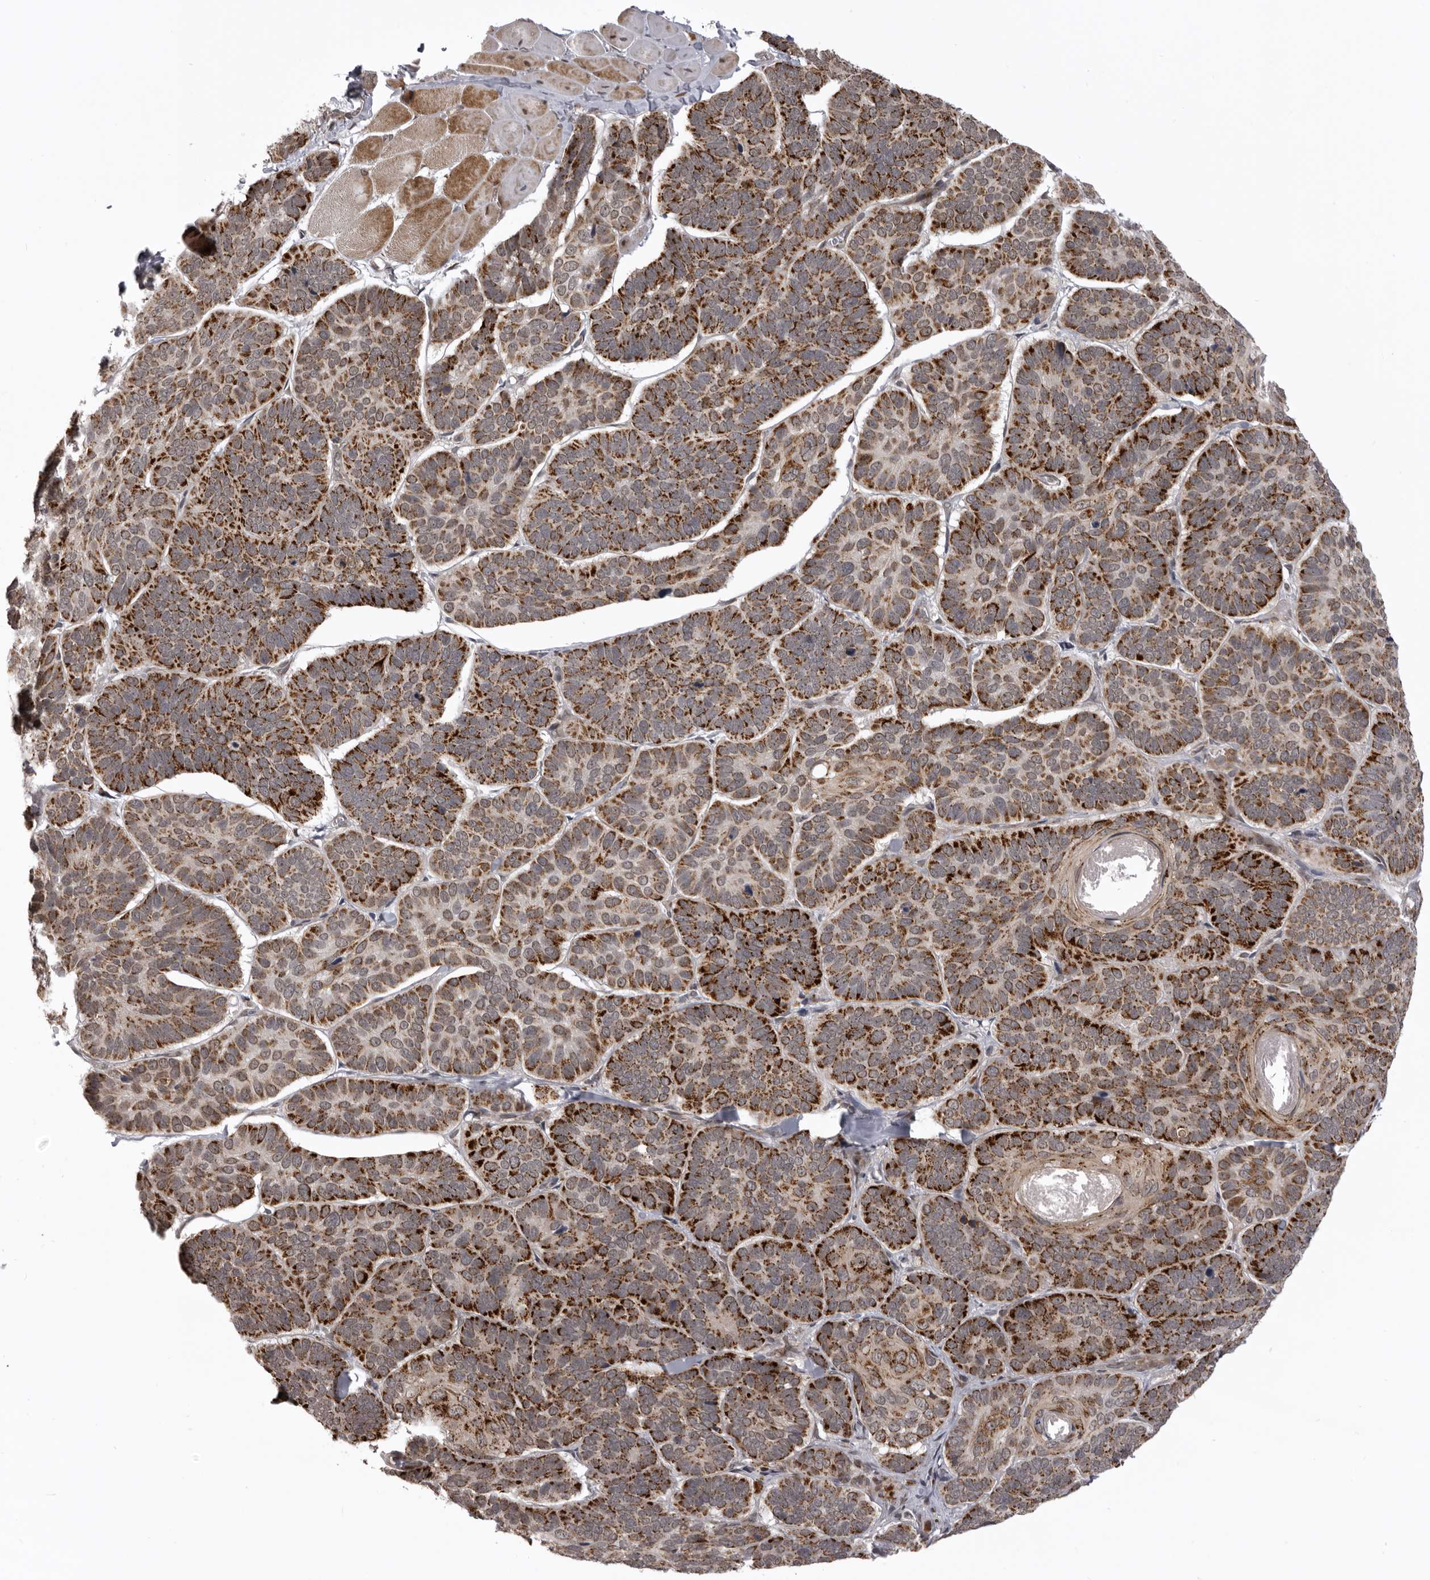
{"staining": {"intensity": "strong", "quantity": ">75%", "location": "cytoplasmic/membranous"}, "tissue": "skin cancer", "cell_type": "Tumor cells", "image_type": "cancer", "snomed": [{"axis": "morphology", "description": "Basal cell carcinoma"}, {"axis": "topography", "description": "Skin"}], "caption": "Immunohistochemical staining of human skin cancer demonstrates high levels of strong cytoplasmic/membranous staining in about >75% of tumor cells.", "gene": "C1orf109", "patient": {"sex": "male", "age": 62}}